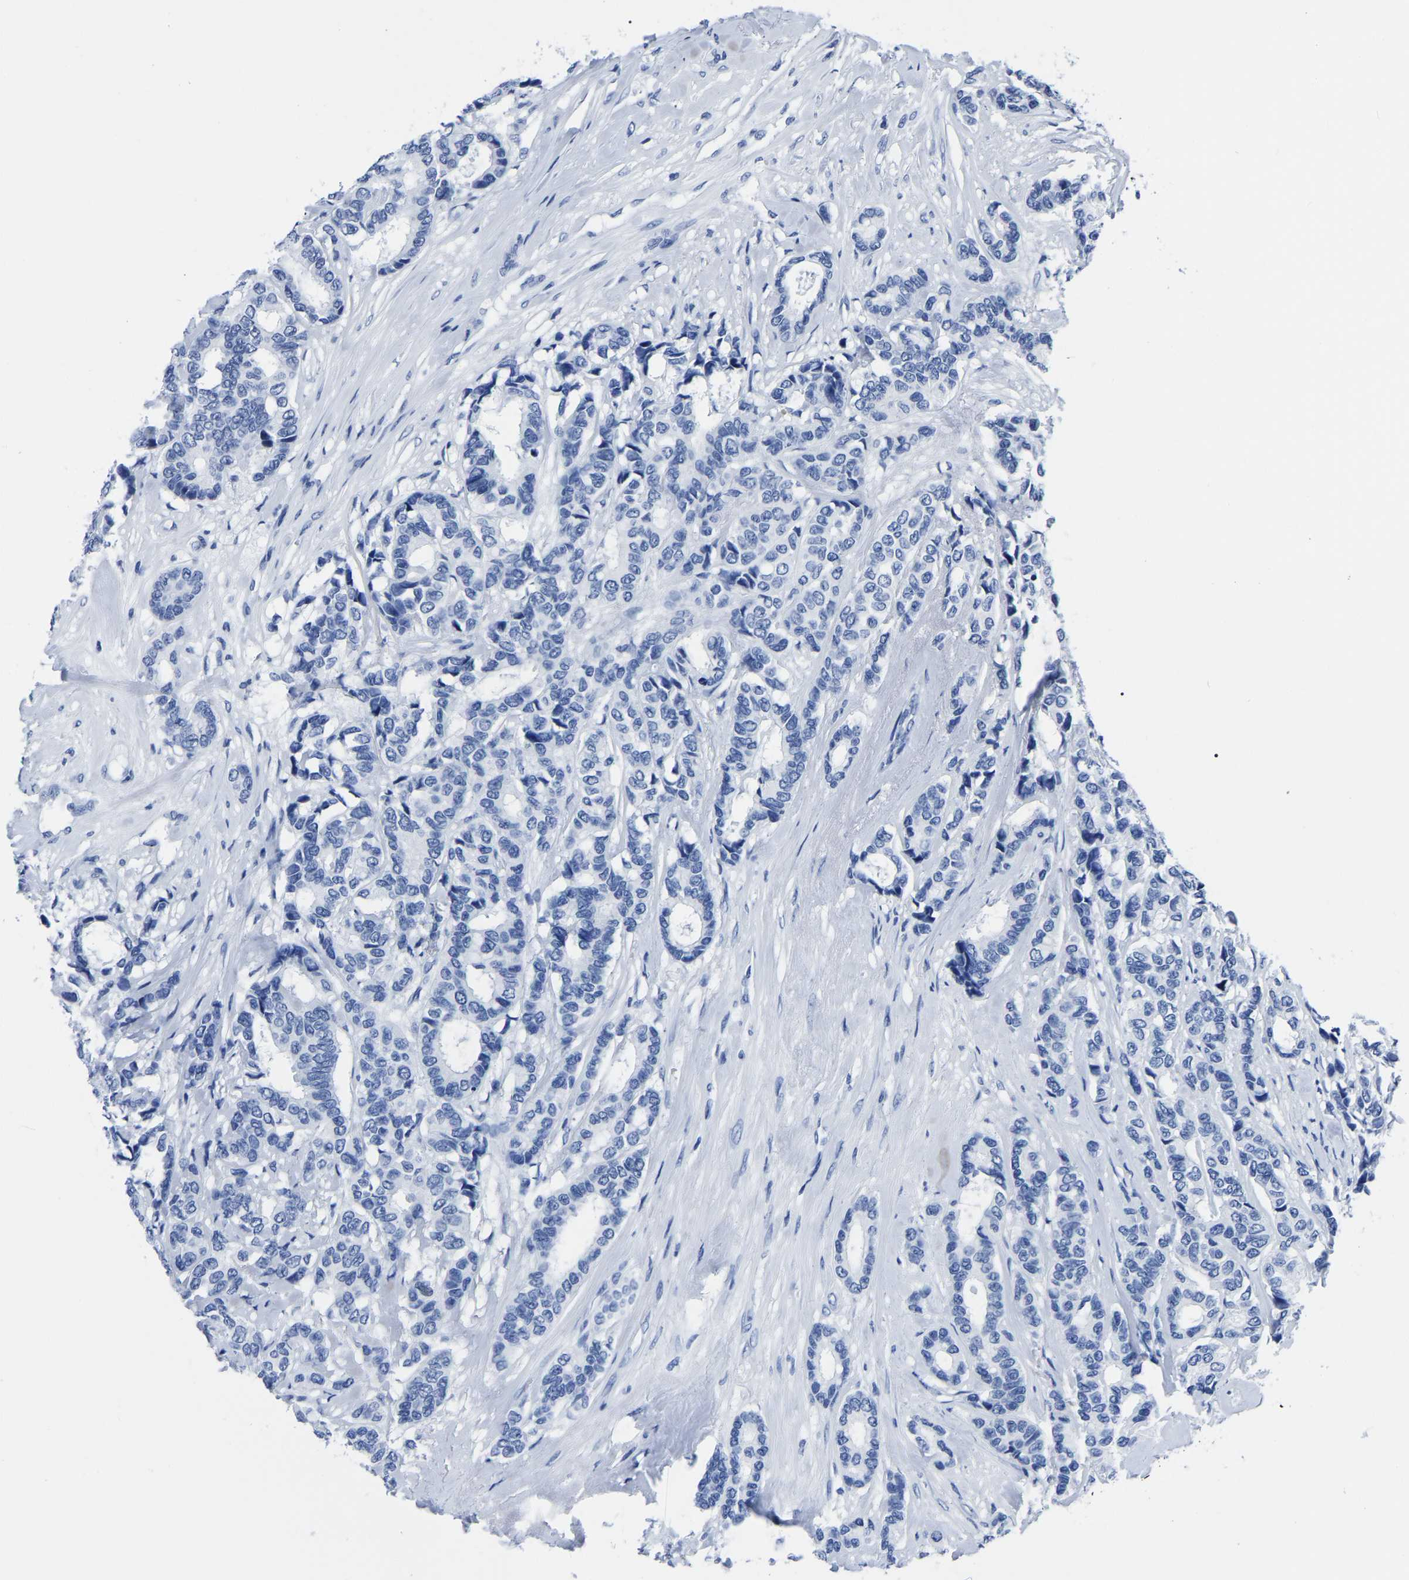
{"staining": {"intensity": "negative", "quantity": "none", "location": "none"}, "tissue": "breast cancer", "cell_type": "Tumor cells", "image_type": "cancer", "snomed": [{"axis": "morphology", "description": "Duct carcinoma"}, {"axis": "topography", "description": "Breast"}], "caption": "Immunohistochemical staining of breast invasive ductal carcinoma exhibits no significant positivity in tumor cells.", "gene": "IMPG2", "patient": {"sex": "female", "age": 87}}